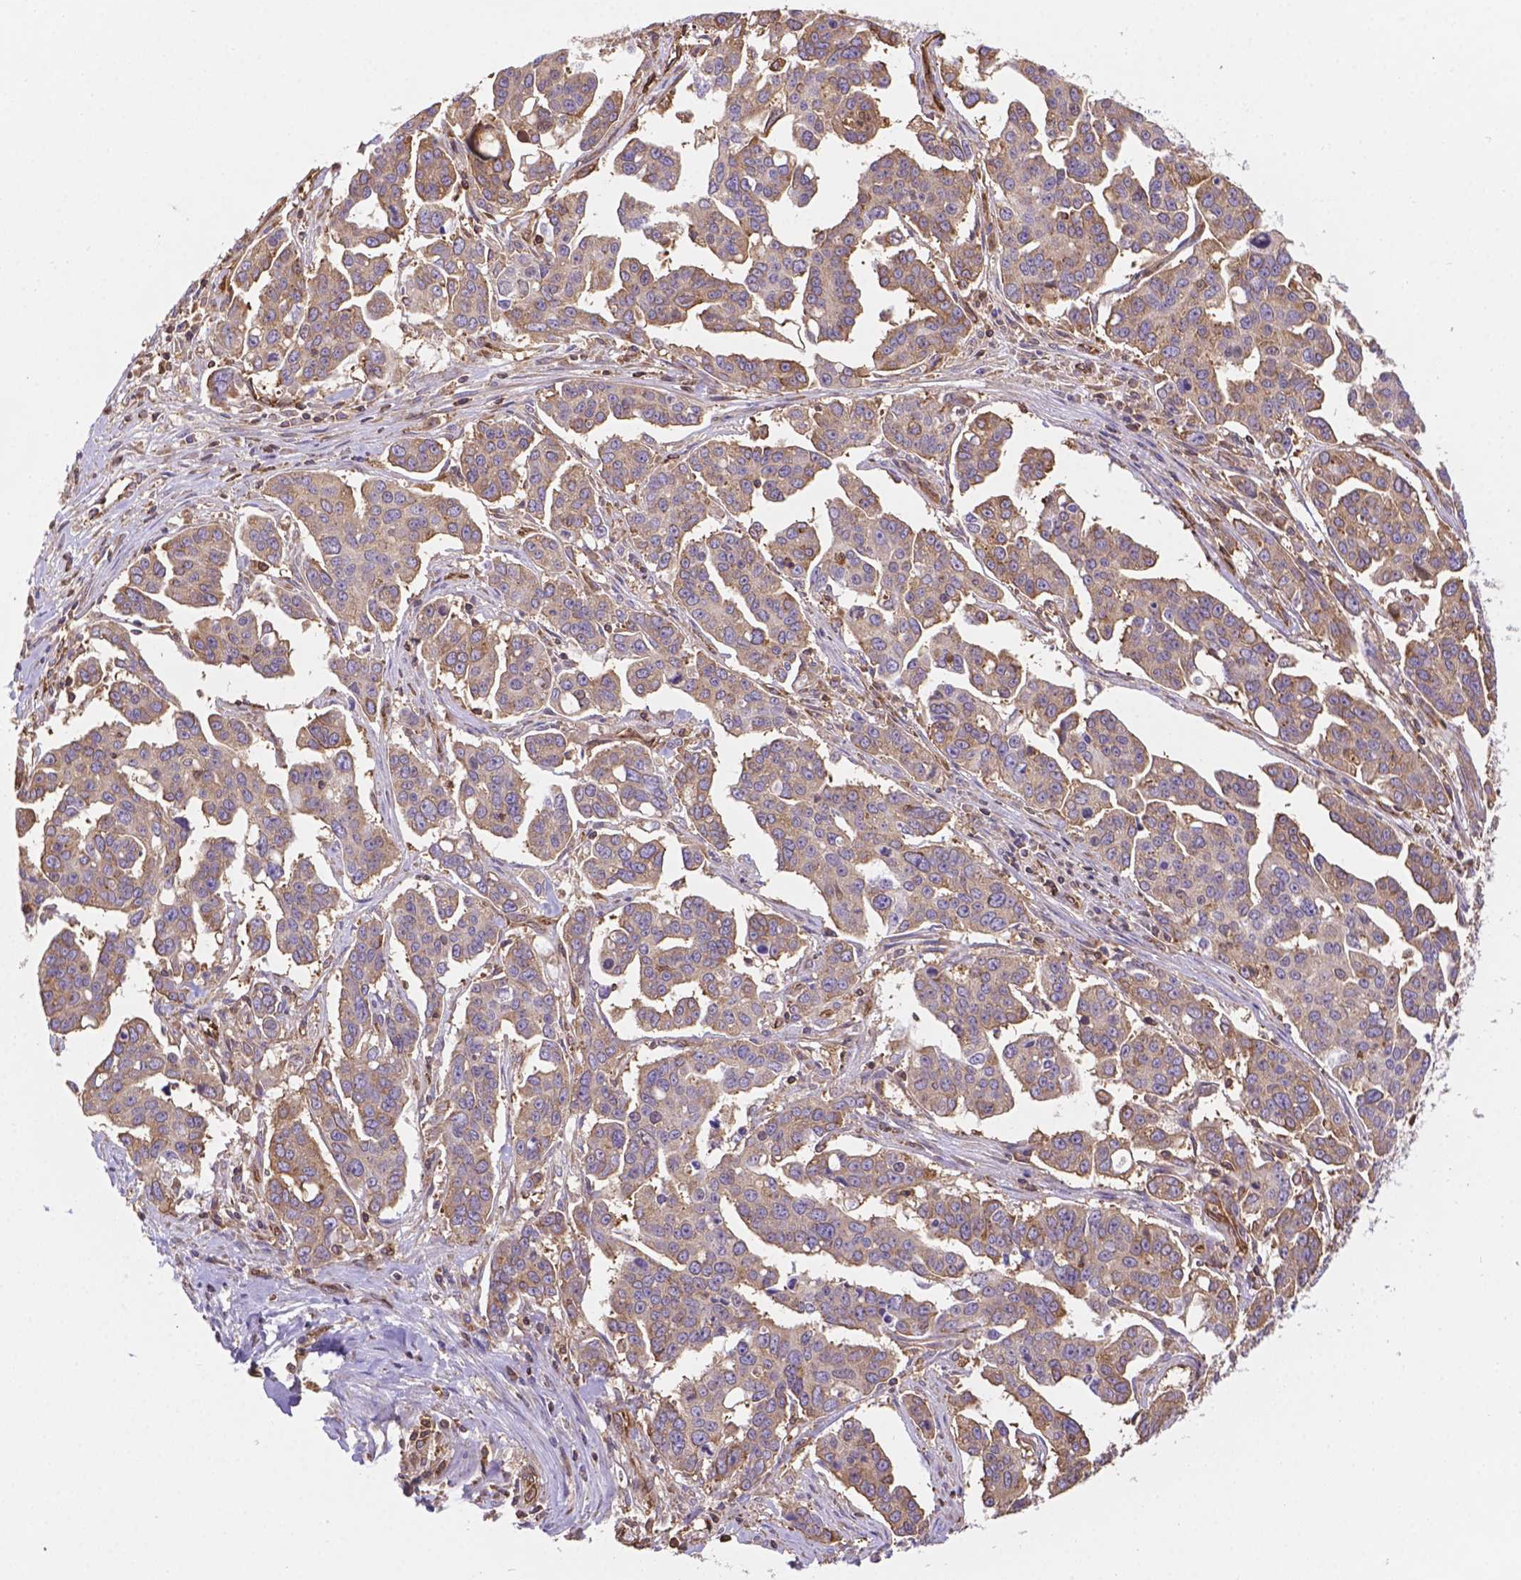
{"staining": {"intensity": "moderate", "quantity": ">75%", "location": "cytoplasmic/membranous"}, "tissue": "ovarian cancer", "cell_type": "Tumor cells", "image_type": "cancer", "snomed": [{"axis": "morphology", "description": "Carcinoma, endometroid"}, {"axis": "topography", "description": "Ovary"}], "caption": "Moderate cytoplasmic/membranous staining for a protein is seen in approximately >75% of tumor cells of endometroid carcinoma (ovarian) using immunohistochemistry.", "gene": "DMWD", "patient": {"sex": "female", "age": 78}}